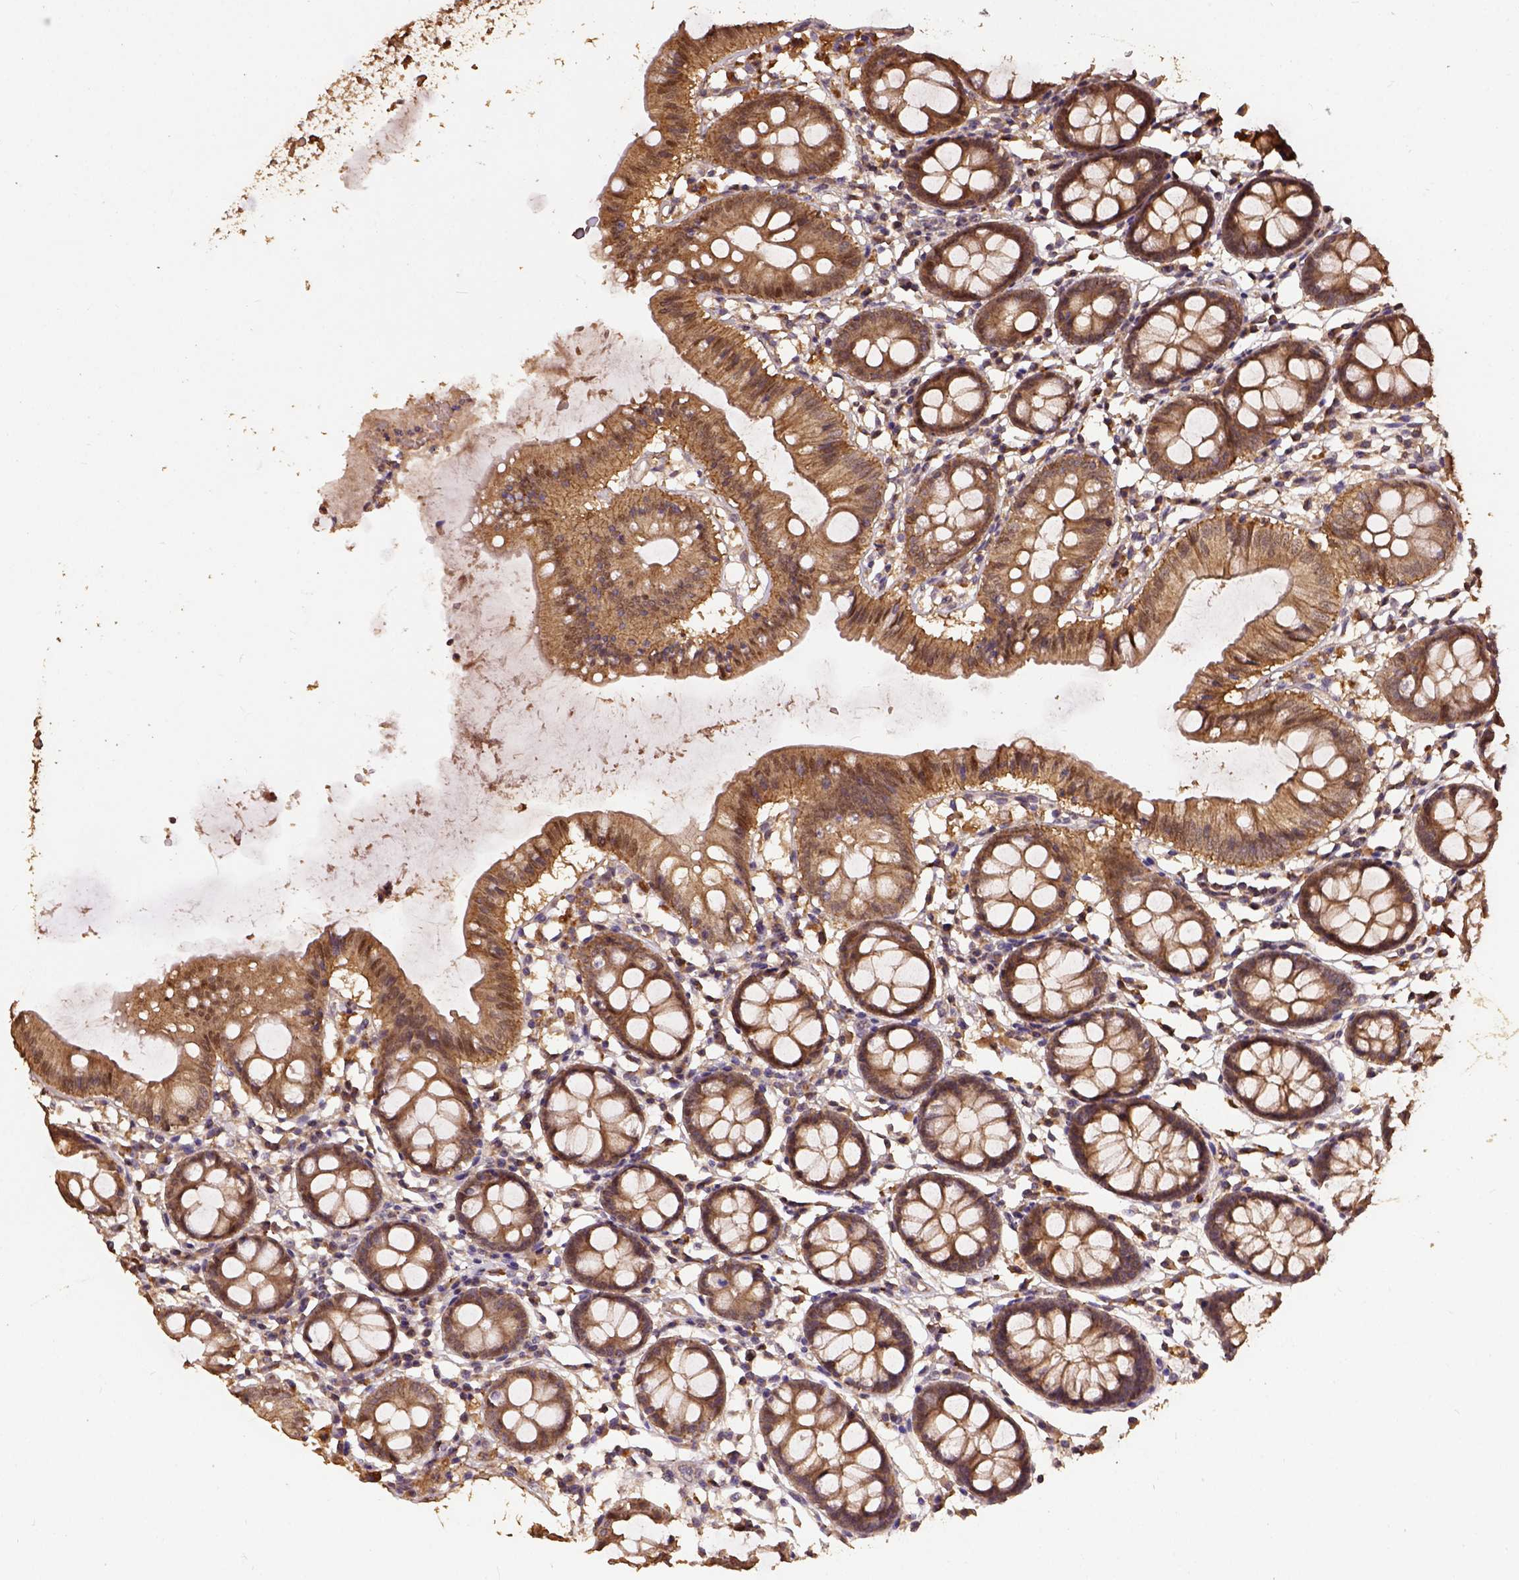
{"staining": {"intensity": "negative", "quantity": "none", "location": "none"}, "tissue": "colon", "cell_type": "Endothelial cells", "image_type": "normal", "snomed": [{"axis": "morphology", "description": "Normal tissue, NOS"}, {"axis": "topography", "description": "Colon"}], "caption": "Immunohistochemistry photomicrograph of benign colon: colon stained with DAB exhibits no significant protein staining in endothelial cells. The staining was performed using DAB to visualize the protein expression in brown, while the nuclei were stained in blue with hematoxylin (Magnification: 20x).", "gene": "ATP1B3", "patient": {"sex": "female", "age": 84}}